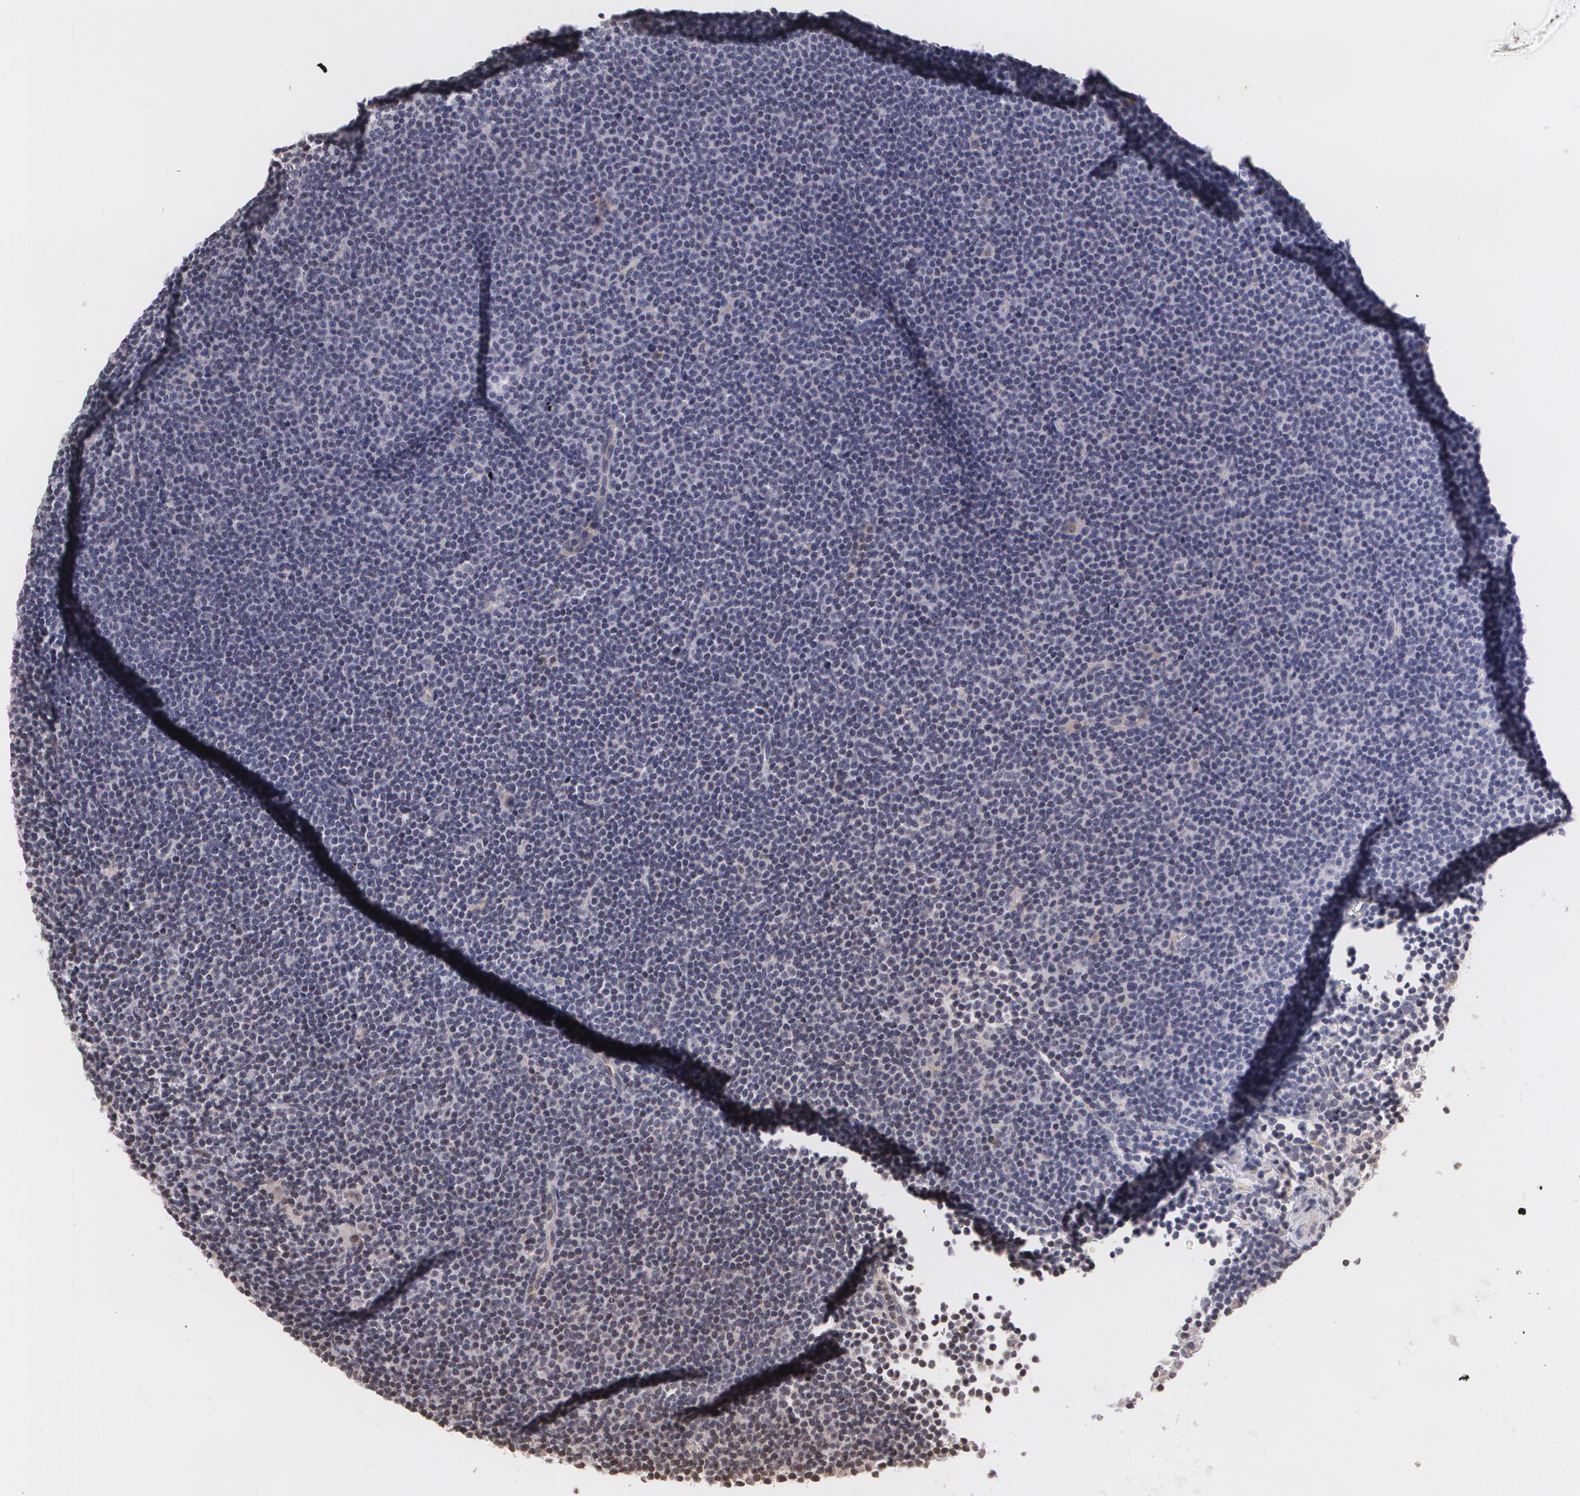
{"staining": {"intensity": "negative", "quantity": "none", "location": "none"}, "tissue": "lymphoma", "cell_type": "Tumor cells", "image_type": "cancer", "snomed": [{"axis": "morphology", "description": "Malignant lymphoma, non-Hodgkin's type, Low grade"}, {"axis": "topography", "description": "Lymph node"}], "caption": "The image shows no significant expression in tumor cells of lymphoma.", "gene": "VAV3", "patient": {"sex": "female", "age": 69}}